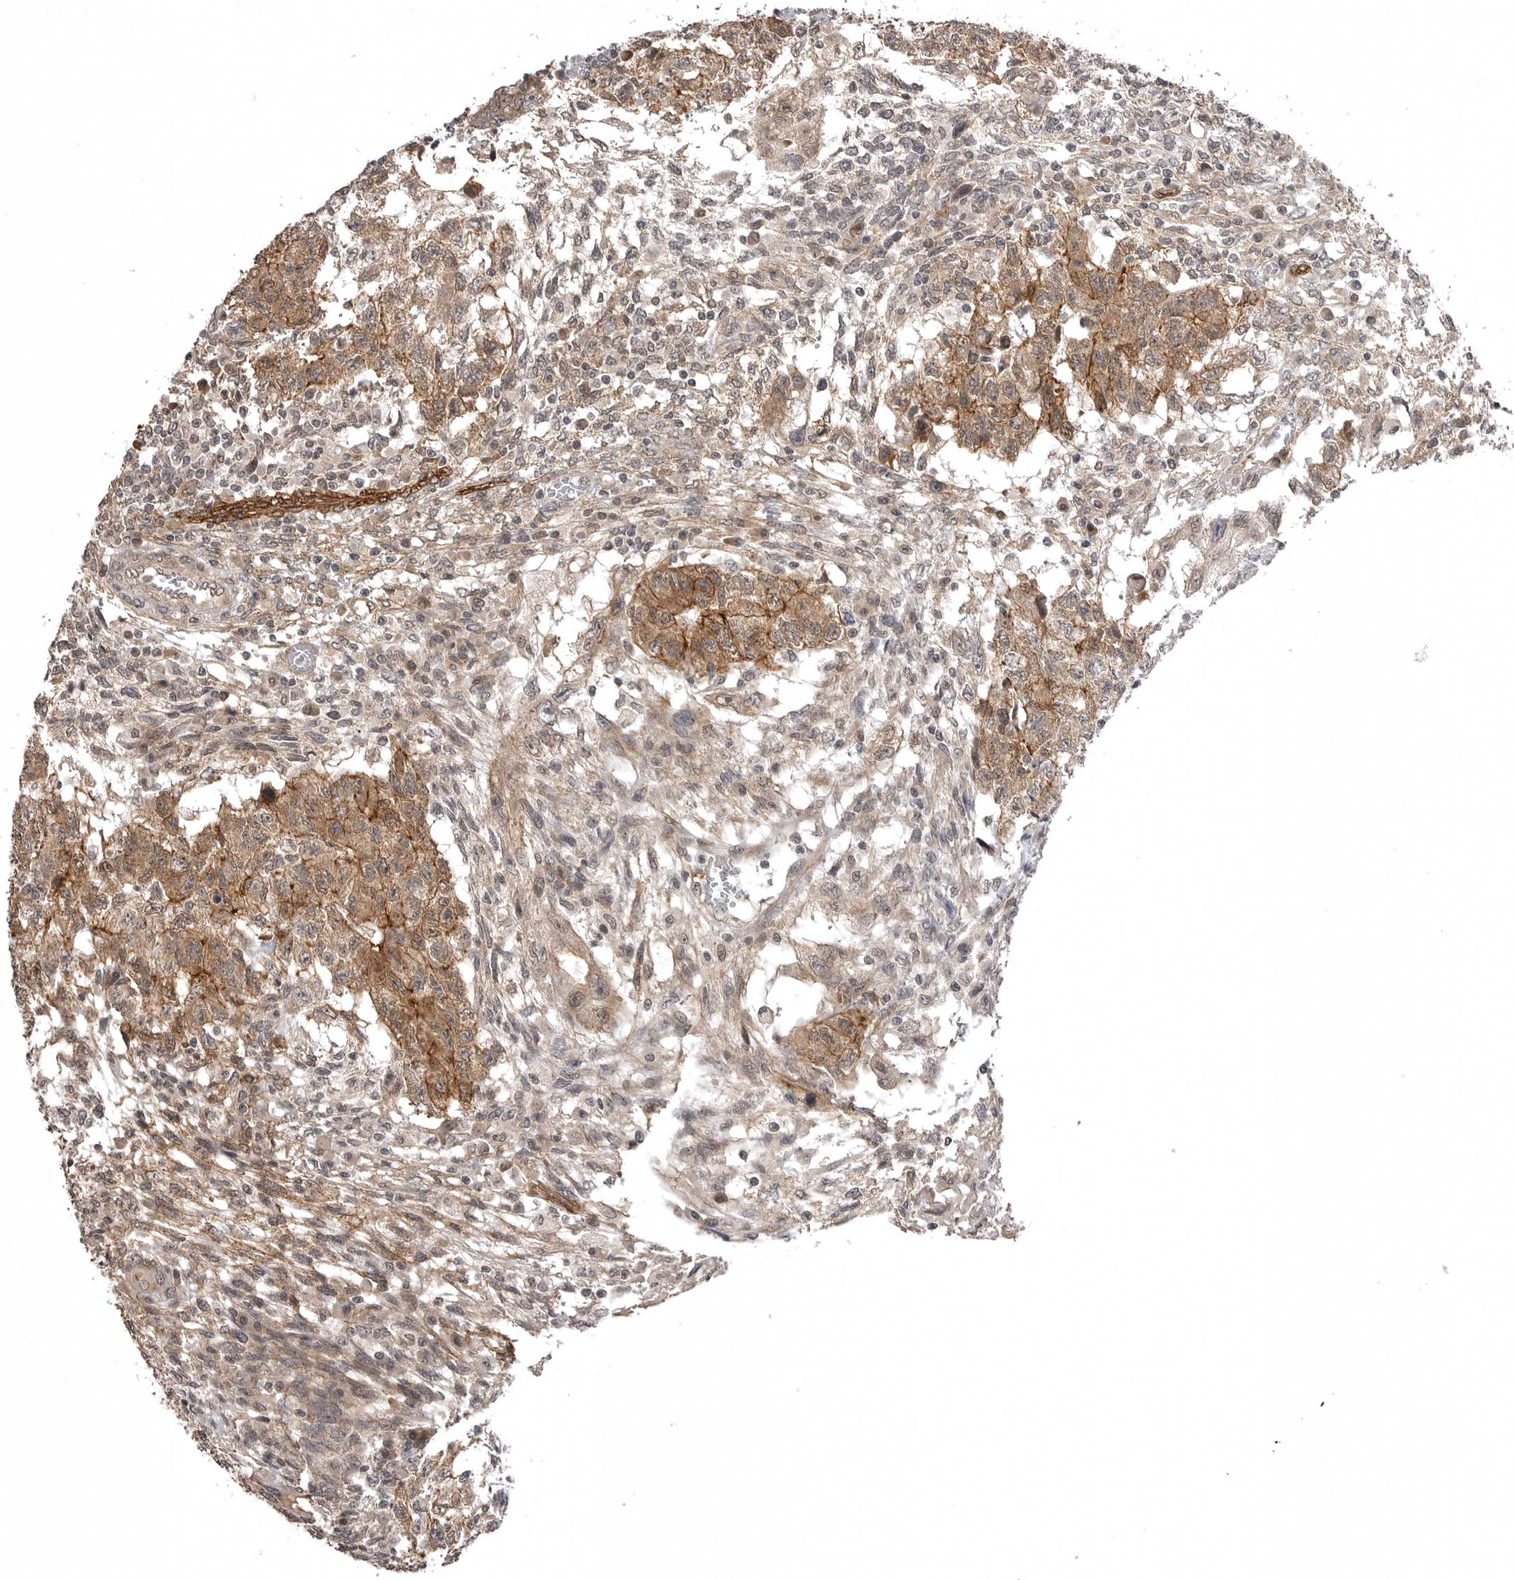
{"staining": {"intensity": "moderate", "quantity": ">75%", "location": "cytoplasmic/membranous"}, "tissue": "testis cancer", "cell_type": "Tumor cells", "image_type": "cancer", "snomed": [{"axis": "morphology", "description": "Normal tissue, NOS"}, {"axis": "morphology", "description": "Carcinoma, Embryonal, NOS"}, {"axis": "topography", "description": "Testis"}], "caption": "High-magnification brightfield microscopy of testis cancer stained with DAB (brown) and counterstained with hematoxylin (blue). tumor cells exhibit moderate cytoplasmic/membranous staining is appreciated in about>75% of cells.", "gene": "SORBS1", "patient": {"sex": "male", "age": 36}}